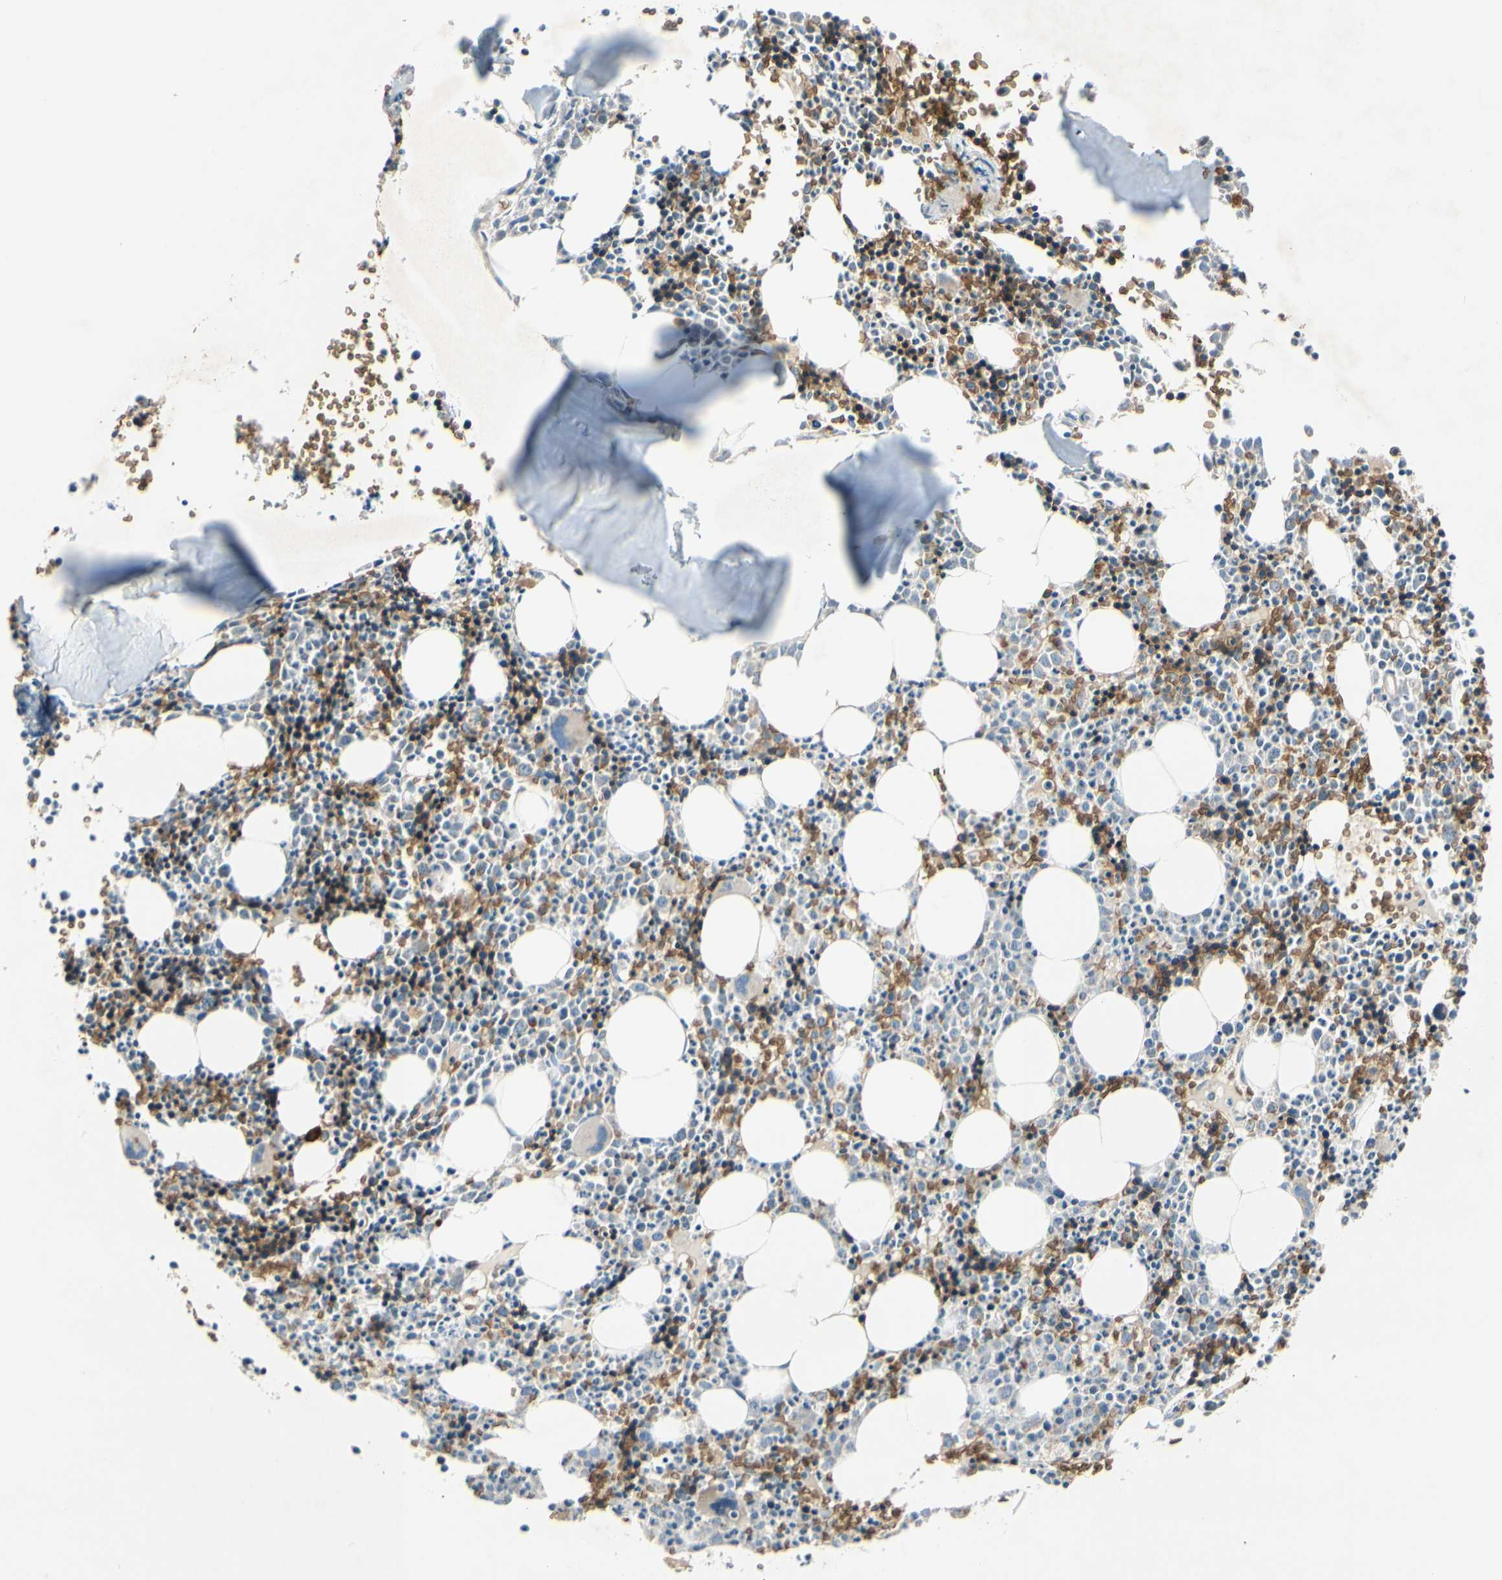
{"staining": {"intensity": "weak", "quantity": "25%-75%", "location": "cytoplasmic/membranous"}, "tissue": "bone marrow", "cell_type": "Hematopoietic cells", "image_type": "normal", "snomed": [{"axis": "morphology", "description": "Normal tissue, NOS"}, {"axis": "morphology", "description": "Inflammation, NOS"}, {"axis": "topography", "description": "Bone marrow"}], "caption": "About 25%-75% of hematopoietic cells in normal bone marrow show weak cytoplasmic/membranous protein staining as visualized by brown immunohistochemical staining.", "gene": "GYPC", "patient": {"sex": "female", "age": 17}}